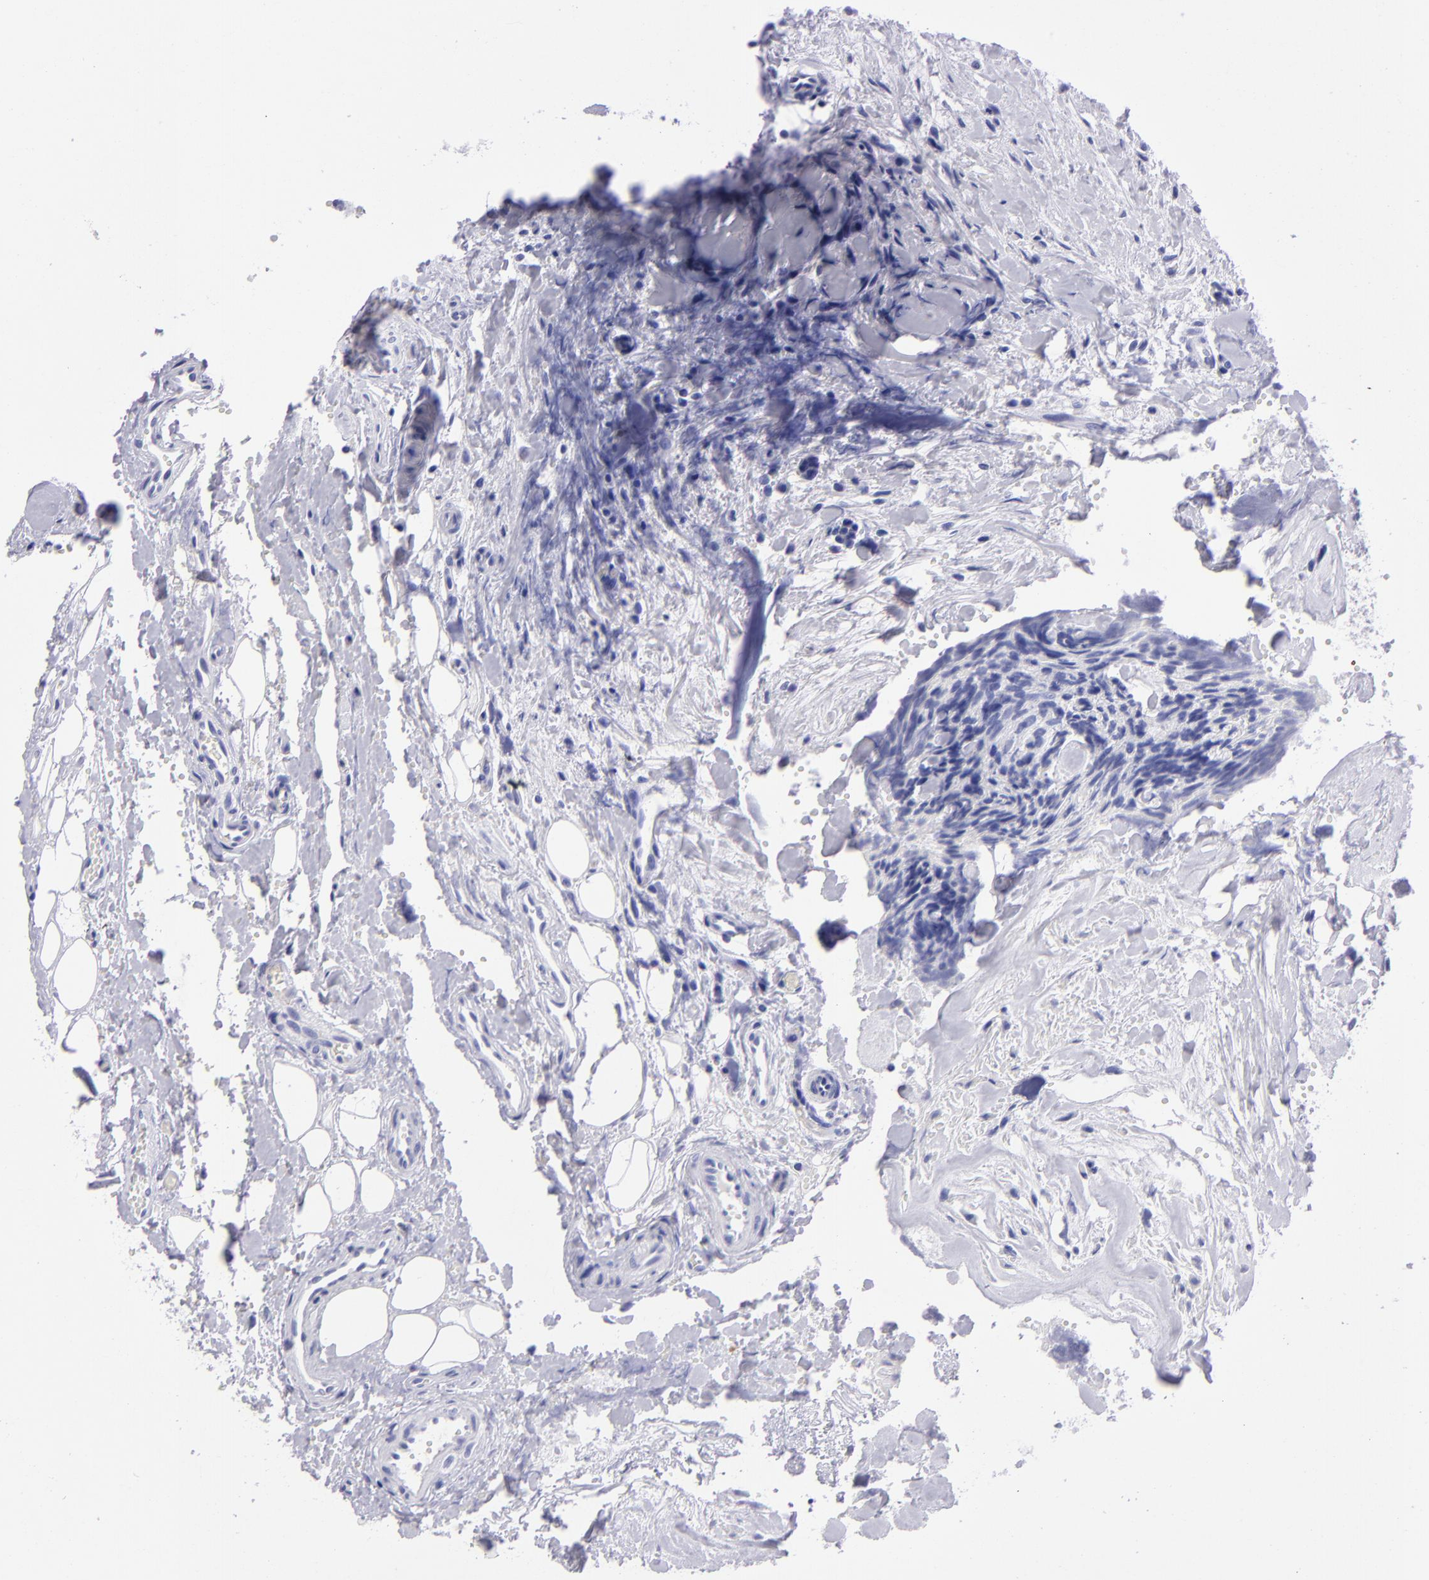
{"staining": {"intensity": "negative", "quantity": "none", "location": "none"}, "tissue": "head and neck cancer", "cell_type": "Tumor cells", "image_type": "cancer", "snomed": [{"axis": "morphology", "description": "Squamous cell carcinoma, NOS"}, {"axis": "topography", "description": "Salivary gland"}, {"axis": "topography", "description": "Head-Neck"}], "caption": "This is an IHC image of human squamous cell carcinoma (head and neck). There is no expression in tumor cells.", "gene": "TYRP1", "patient": {"sex": "male", "age": 70}}